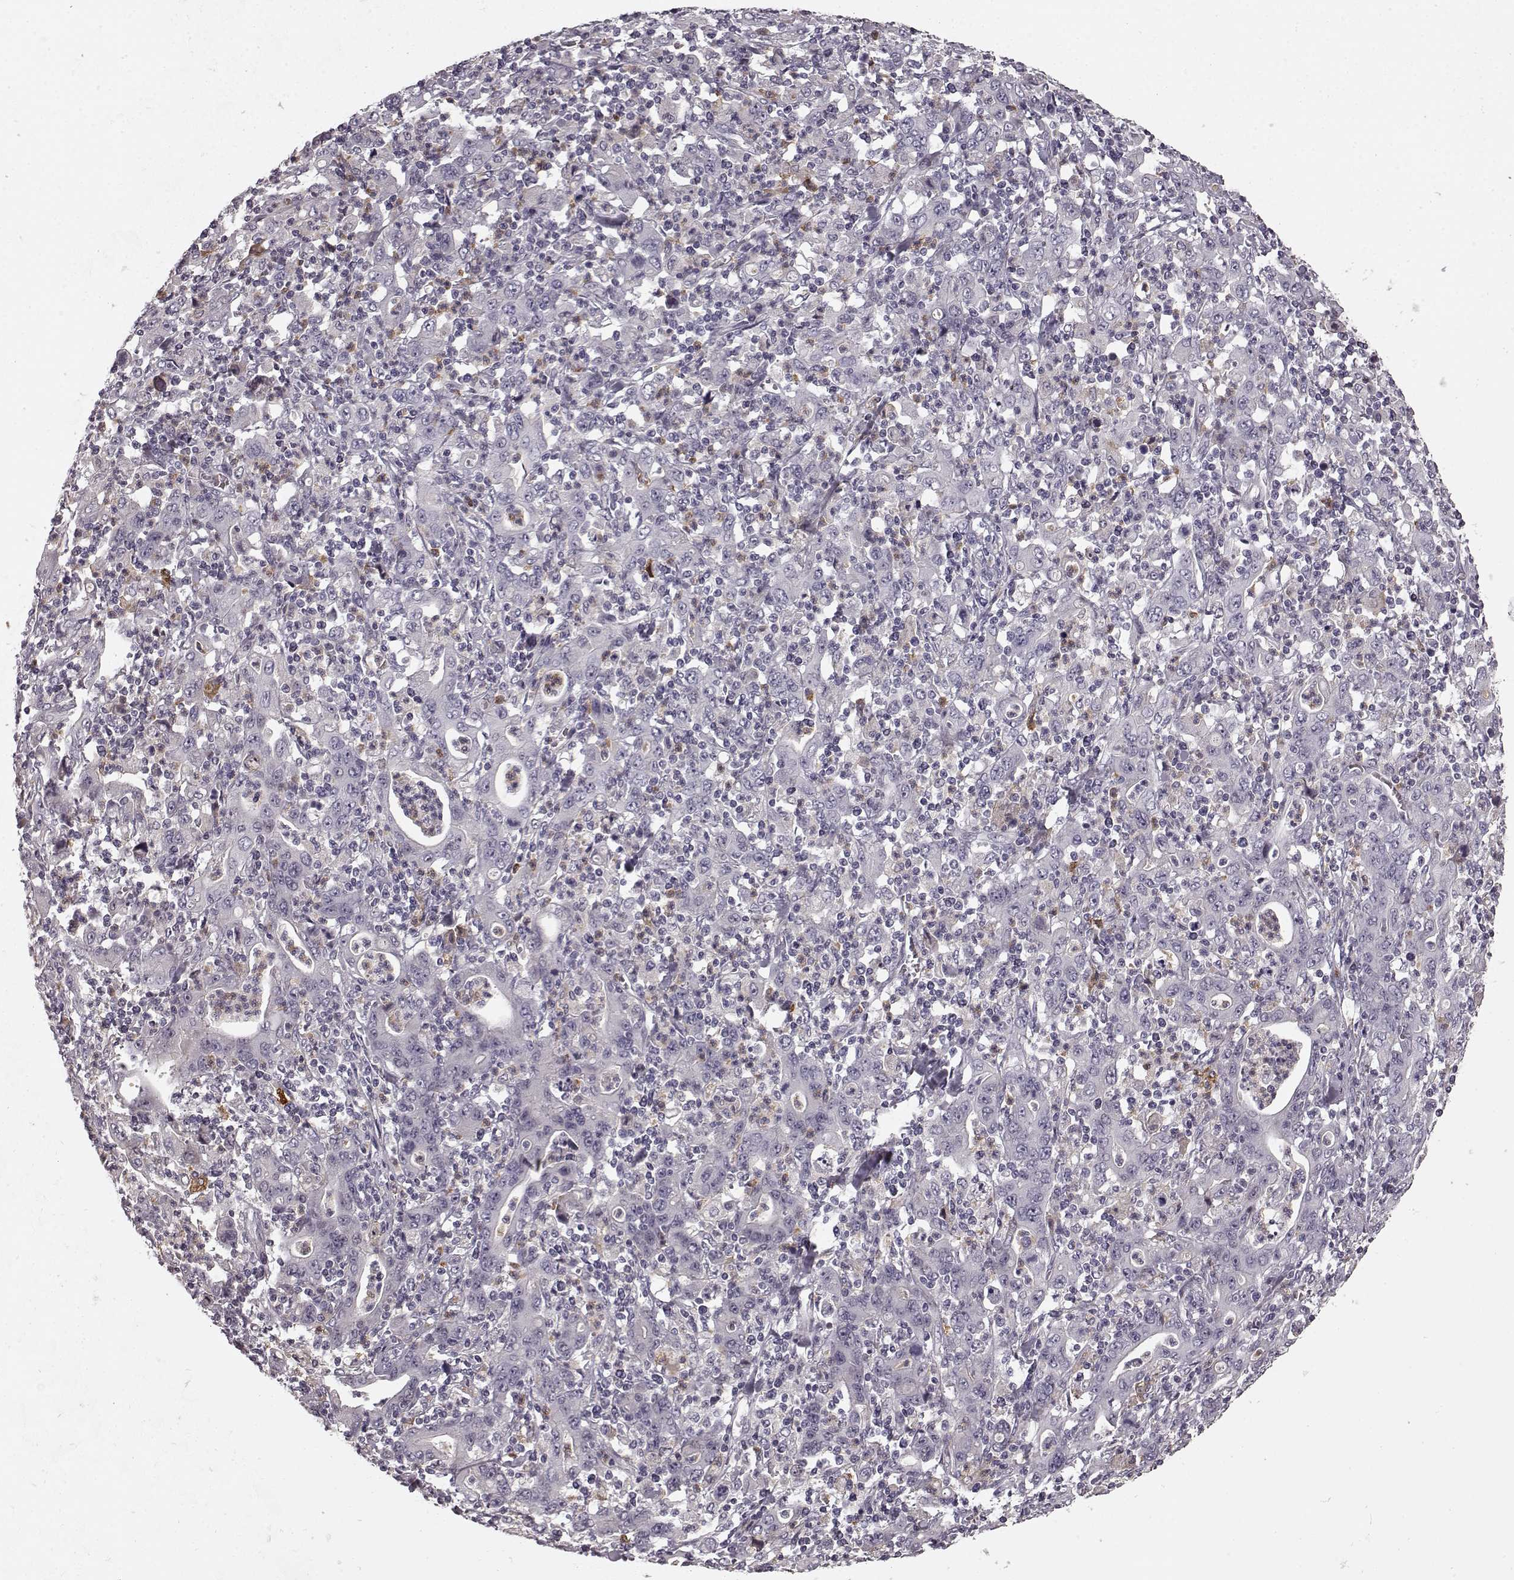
{"staining": {"intensity": "negative", "quantity": "none", "location": "none"}, "tissue": "stomach cancer", "cell_type": "Tumor cells", "image_type": "cancer", "snomed": [{"axis": "morphology", "description": "Adenocarcinoma, NOS"}, {"axis": "topography", "description": "Stomach, upper"}], "caption": "A micrograph of adenocarcinoma (stomach) stained for a protein shows no brown staining in tumor cells.", "gene": "CHIT1", "patient": {"sex": "male", "age": 69}}